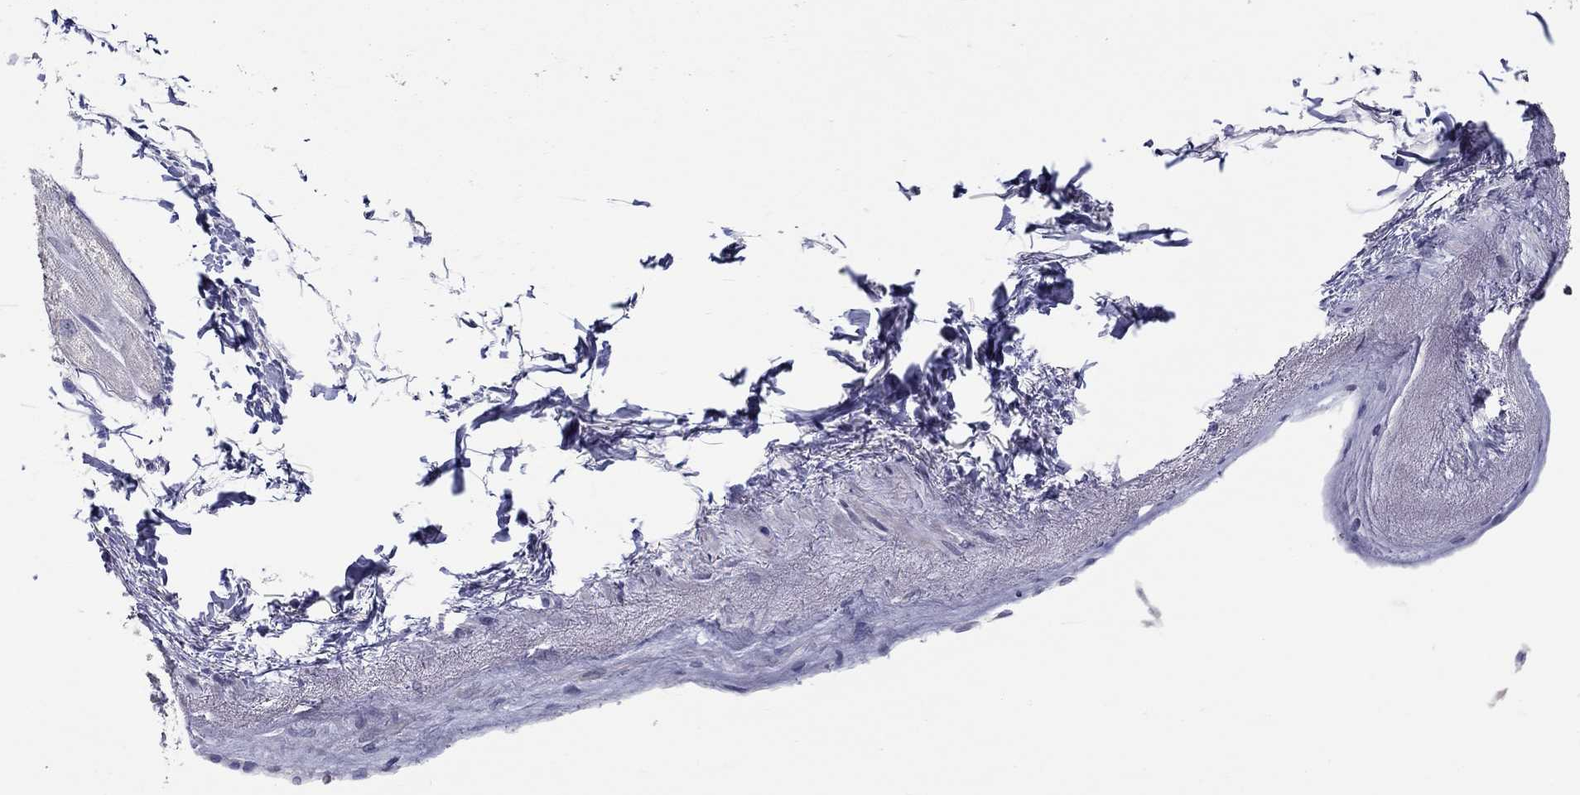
{"staining": {"intensity": "negative", "quantity": "none", "location": "none"}, "tissue": "heart muscle", "cell_type": "Cardiomyocytes", "image_type": "normal", "snomed": [{"axis": "morphology", "description": "Normal tissue, NOS"}, {"axis": "topography", "description": "Heart"}], "caption": "DAB immunohistochemical staining of normal heart muscle reveals no significant expression in cardiomyocytes.", "gene": "HMX2", "patient": {"sex": "male", "age": 66}}